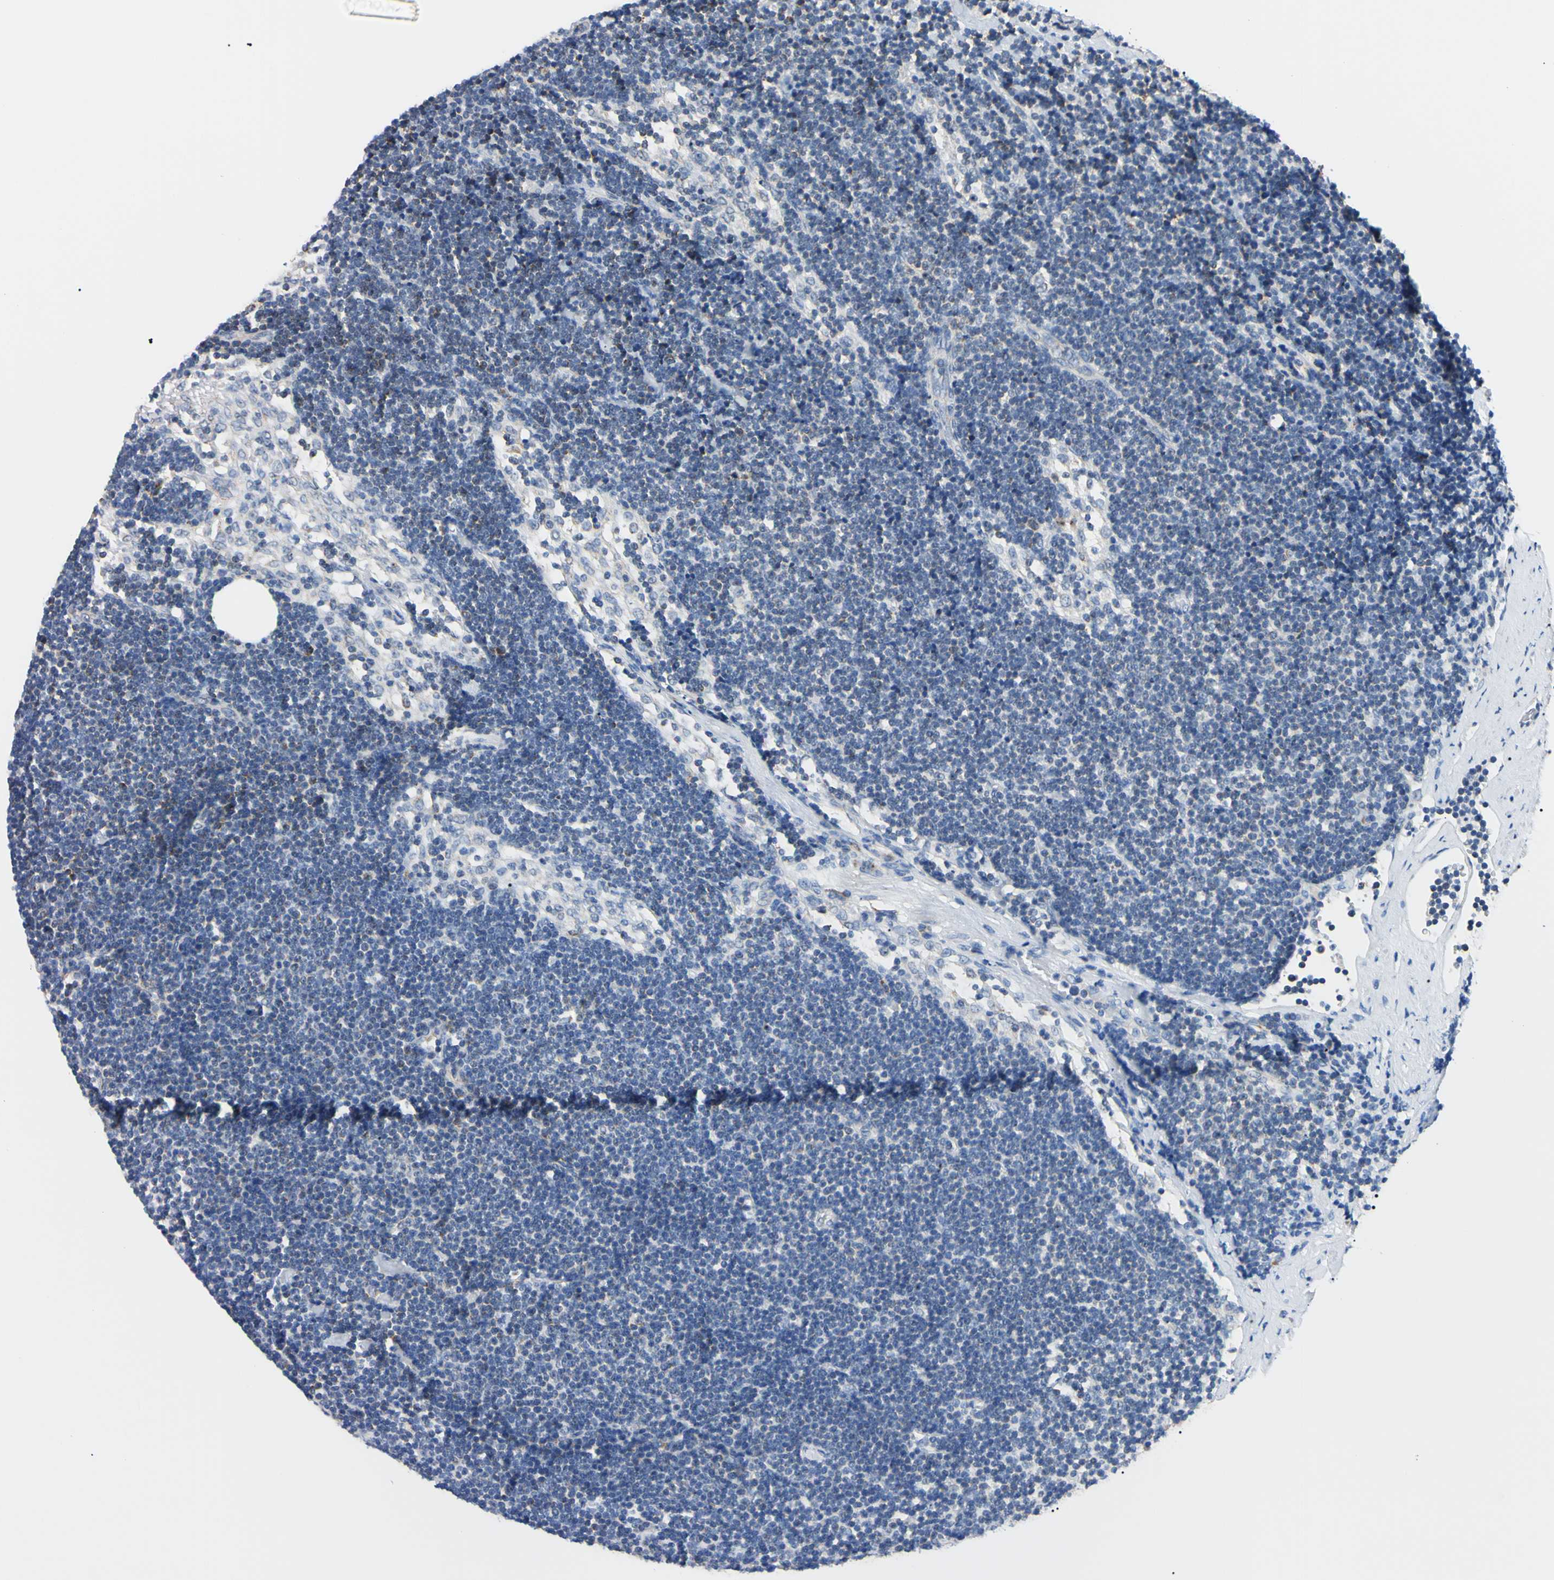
{"staining": {"intensity": "negative", "quantity": "none", "location": "none"}, "tissue": "lymph node", "cell_type": "Germinal center cells", "image_type": "normal", "snomed": [{"axis": "morphology", "description": "Normal tissue, NOS"}, {"axis": "topography", "description": "Lymph node"}], "caption": "Germinal center cells show no significant protein expression in benign lymph node. (Brightfield microscopy of DAB (3,3'-diaminobenzidine) IHC at high magnification).", "gene": "CLPP", "patient": {"sex": "male", "age": 63}}